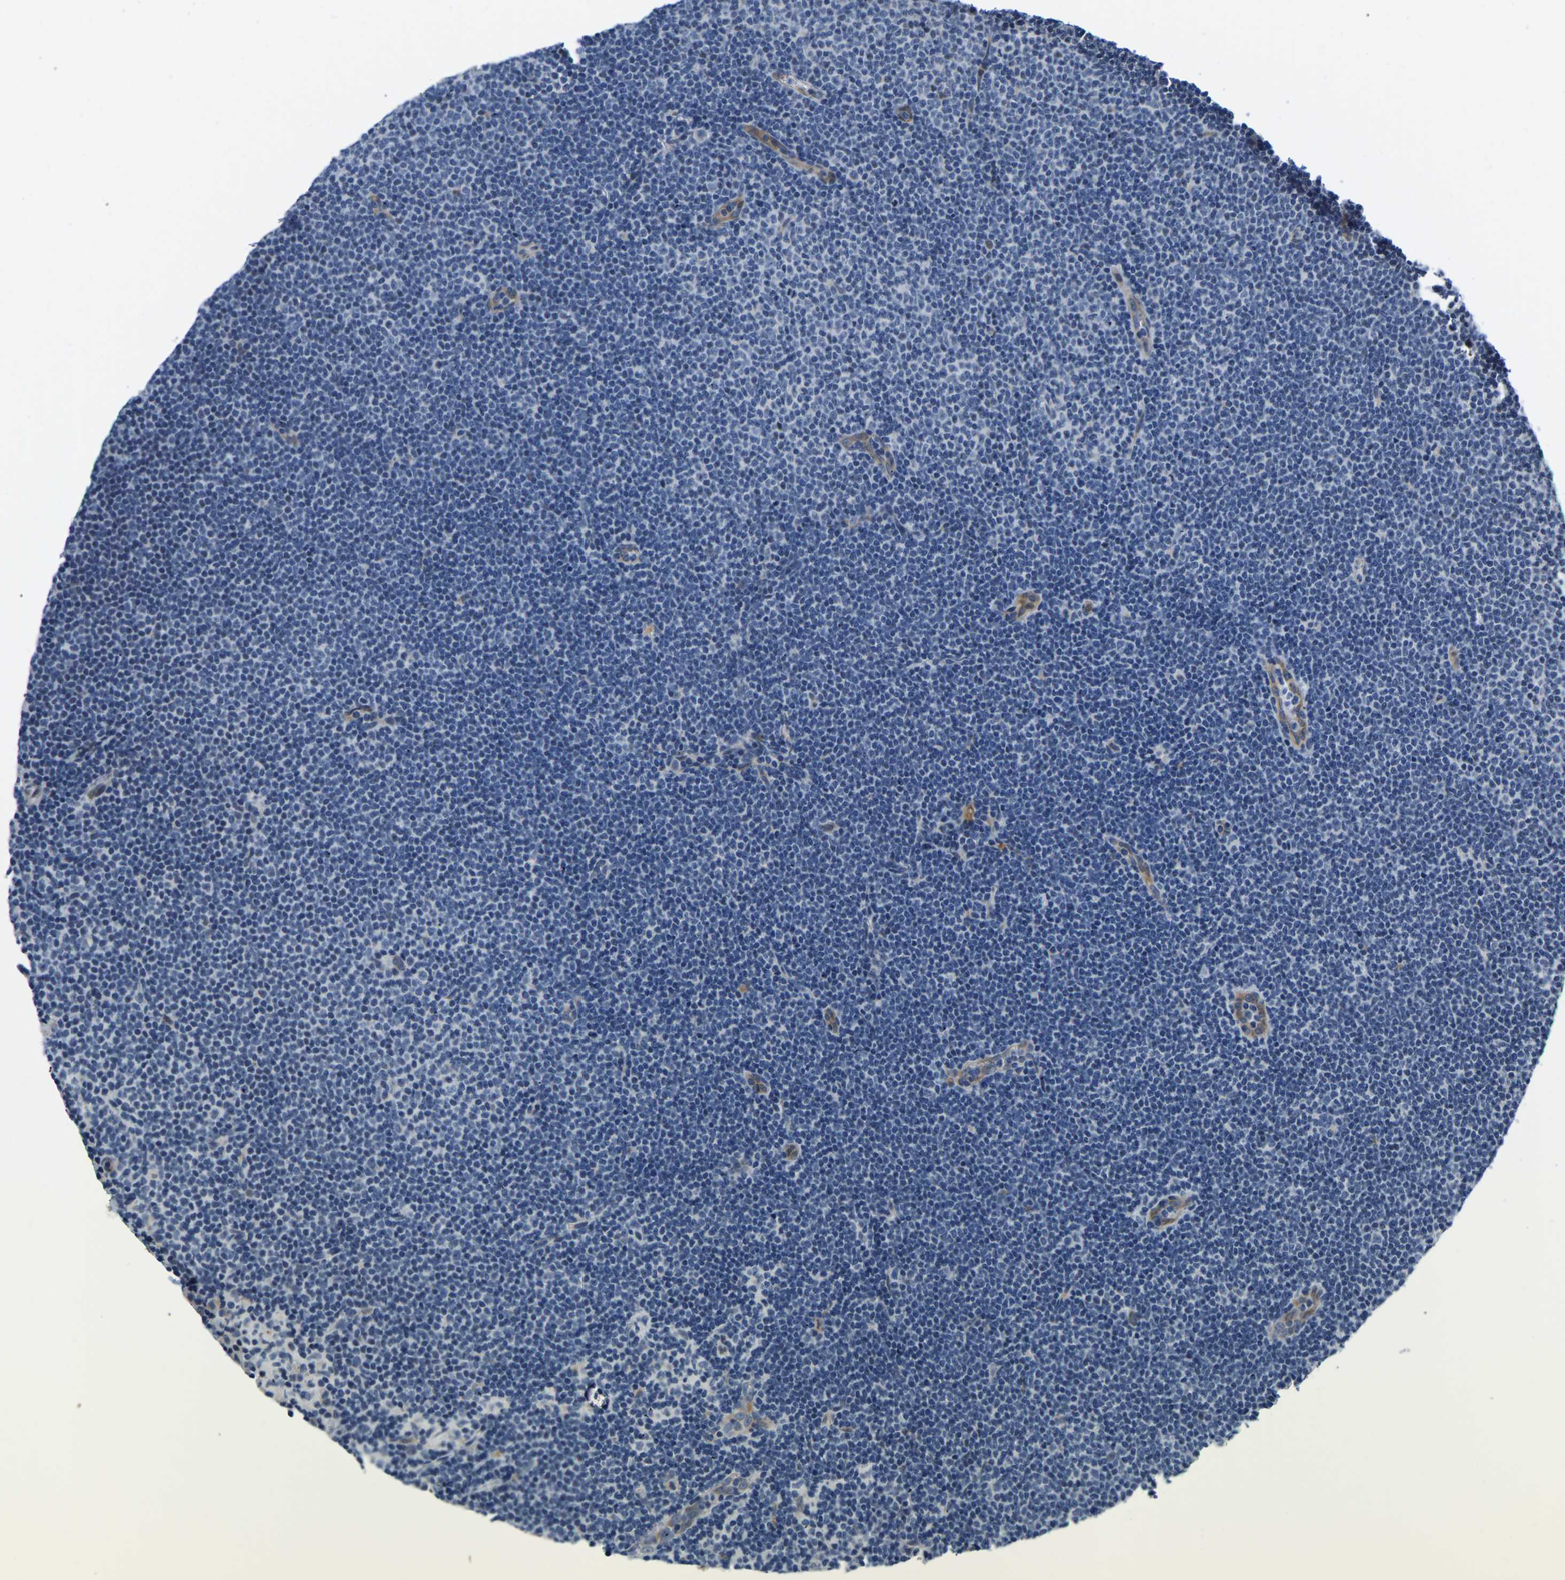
{"staining": {"intensity": "negative", "quantity": "none", "location": "none"}, "tissue": "lymphoma", "cell_type": "Tumor cells", "image_type": "cancer", "snomed": [{"axis": "morphology", "description": "Malignant lymphoma, non-Hodgkin's type, Low grade"}, {"axis": "topography", "description": "Lymph node"}], "caption": "A high-resolution photomicrograph shows IHC staining of low-grade malignant lymphoma, non-Hodgkin's type, which demonstrates no significant positivity in tumor cells. (Immunohistochemistry (ihc), brightfield microscopy, high magnification).", "gene": "LIAS", "patient": {"sex": "female", "age": 53}}